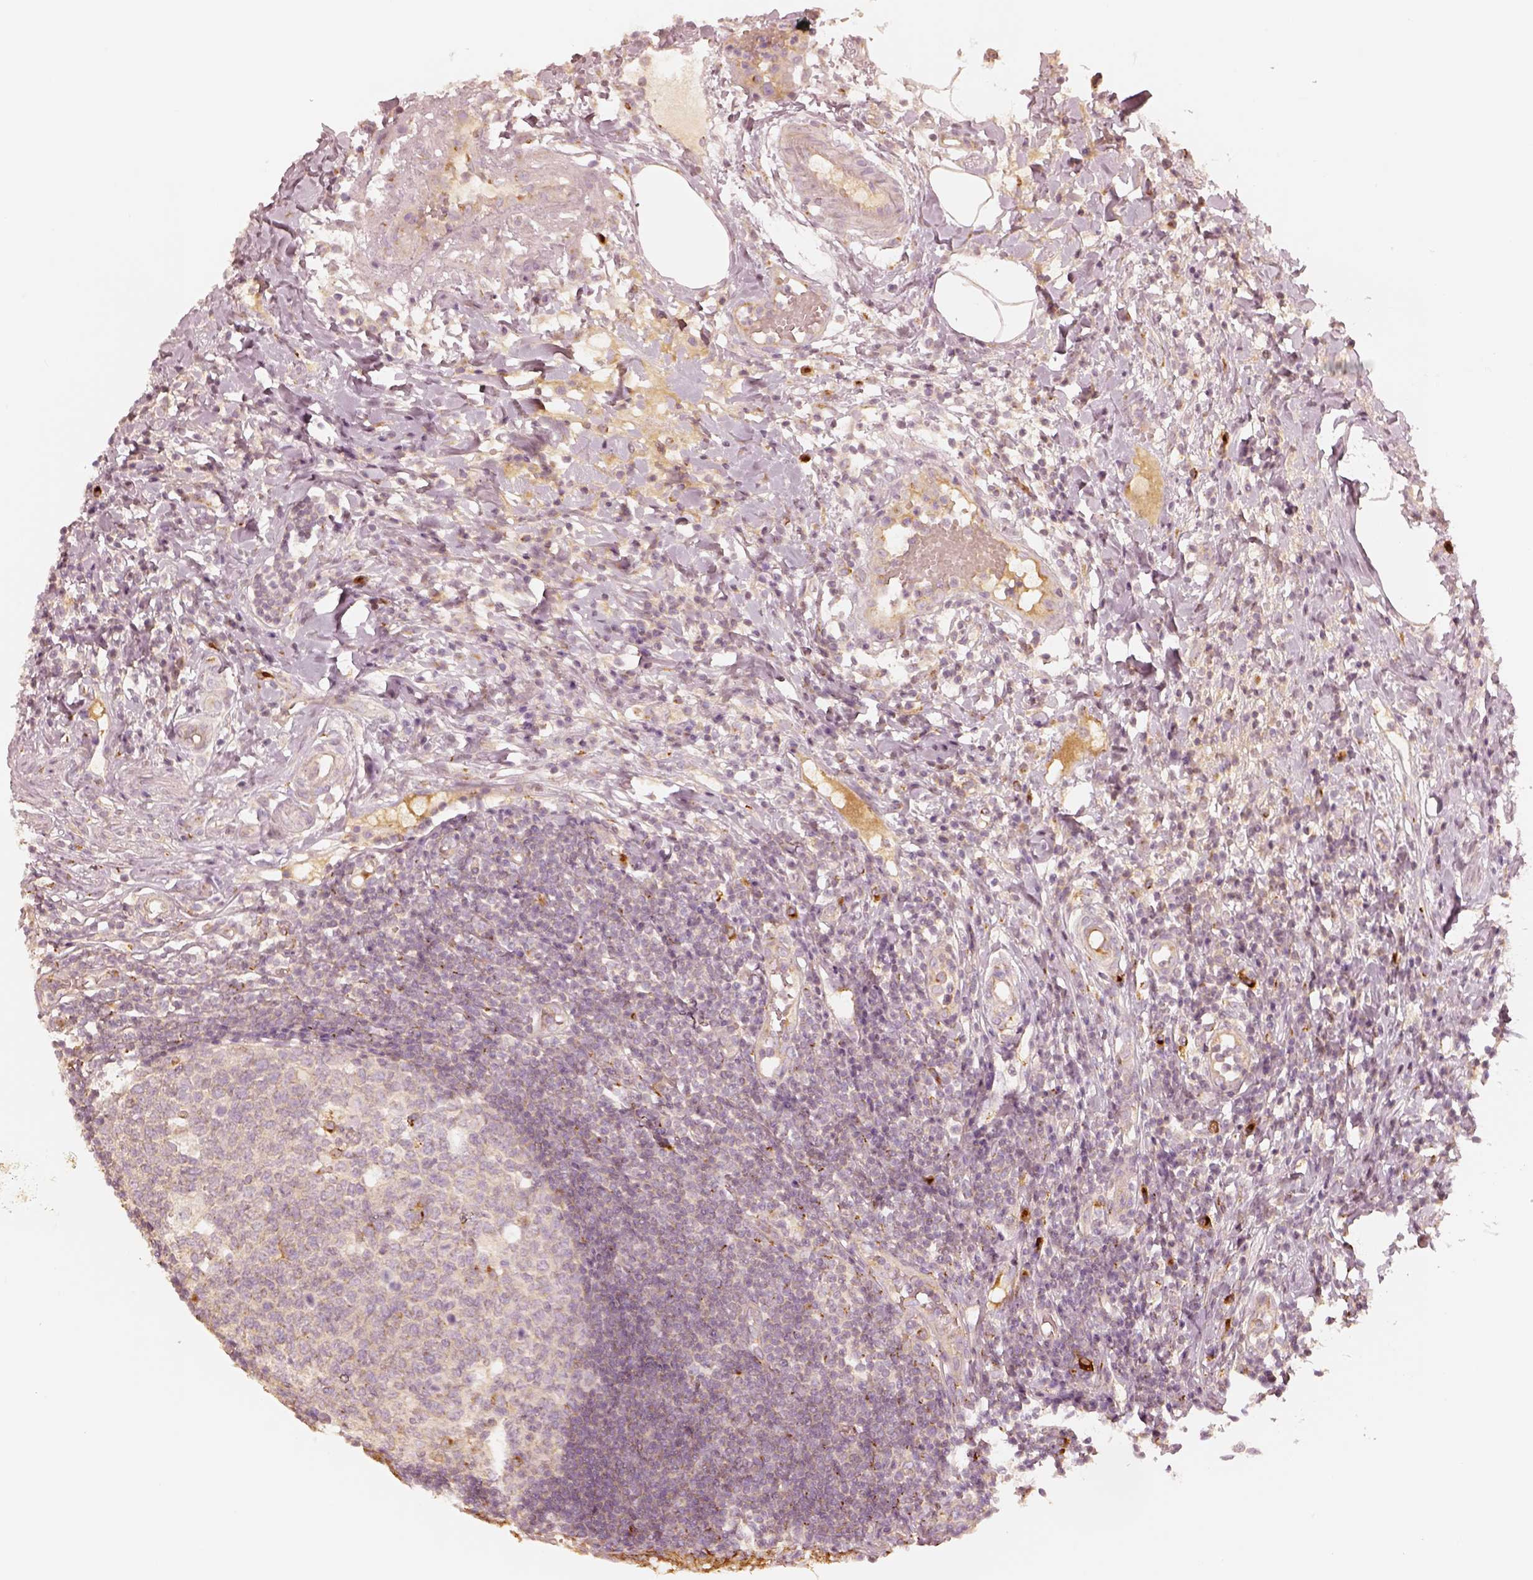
{"staining": {"intensity": "moderate", "quantity": ">75%", "location": "cytoplasmic/membranous"}, "tissue": "appendix", "cell_type": "Glandular cells", "image_type": "normal", "snomed": [{"axis": "morphology", "description": "Normal tissue, NOS"}, {"axis": "morphology", "description": "Inflammation, NOS"}, {"axis": "topography", "description": "Appendix"}], "caption": "The histopathology image displays staining of benign appendix, revealing moderate cytoplasmic/membranous protein staining (brown color) within glandular cells. (Brightfield microscopy of DAB IHC at high magnification).", "gene": "GORASP2", "patient": {"sex": "male", "age": 16}}